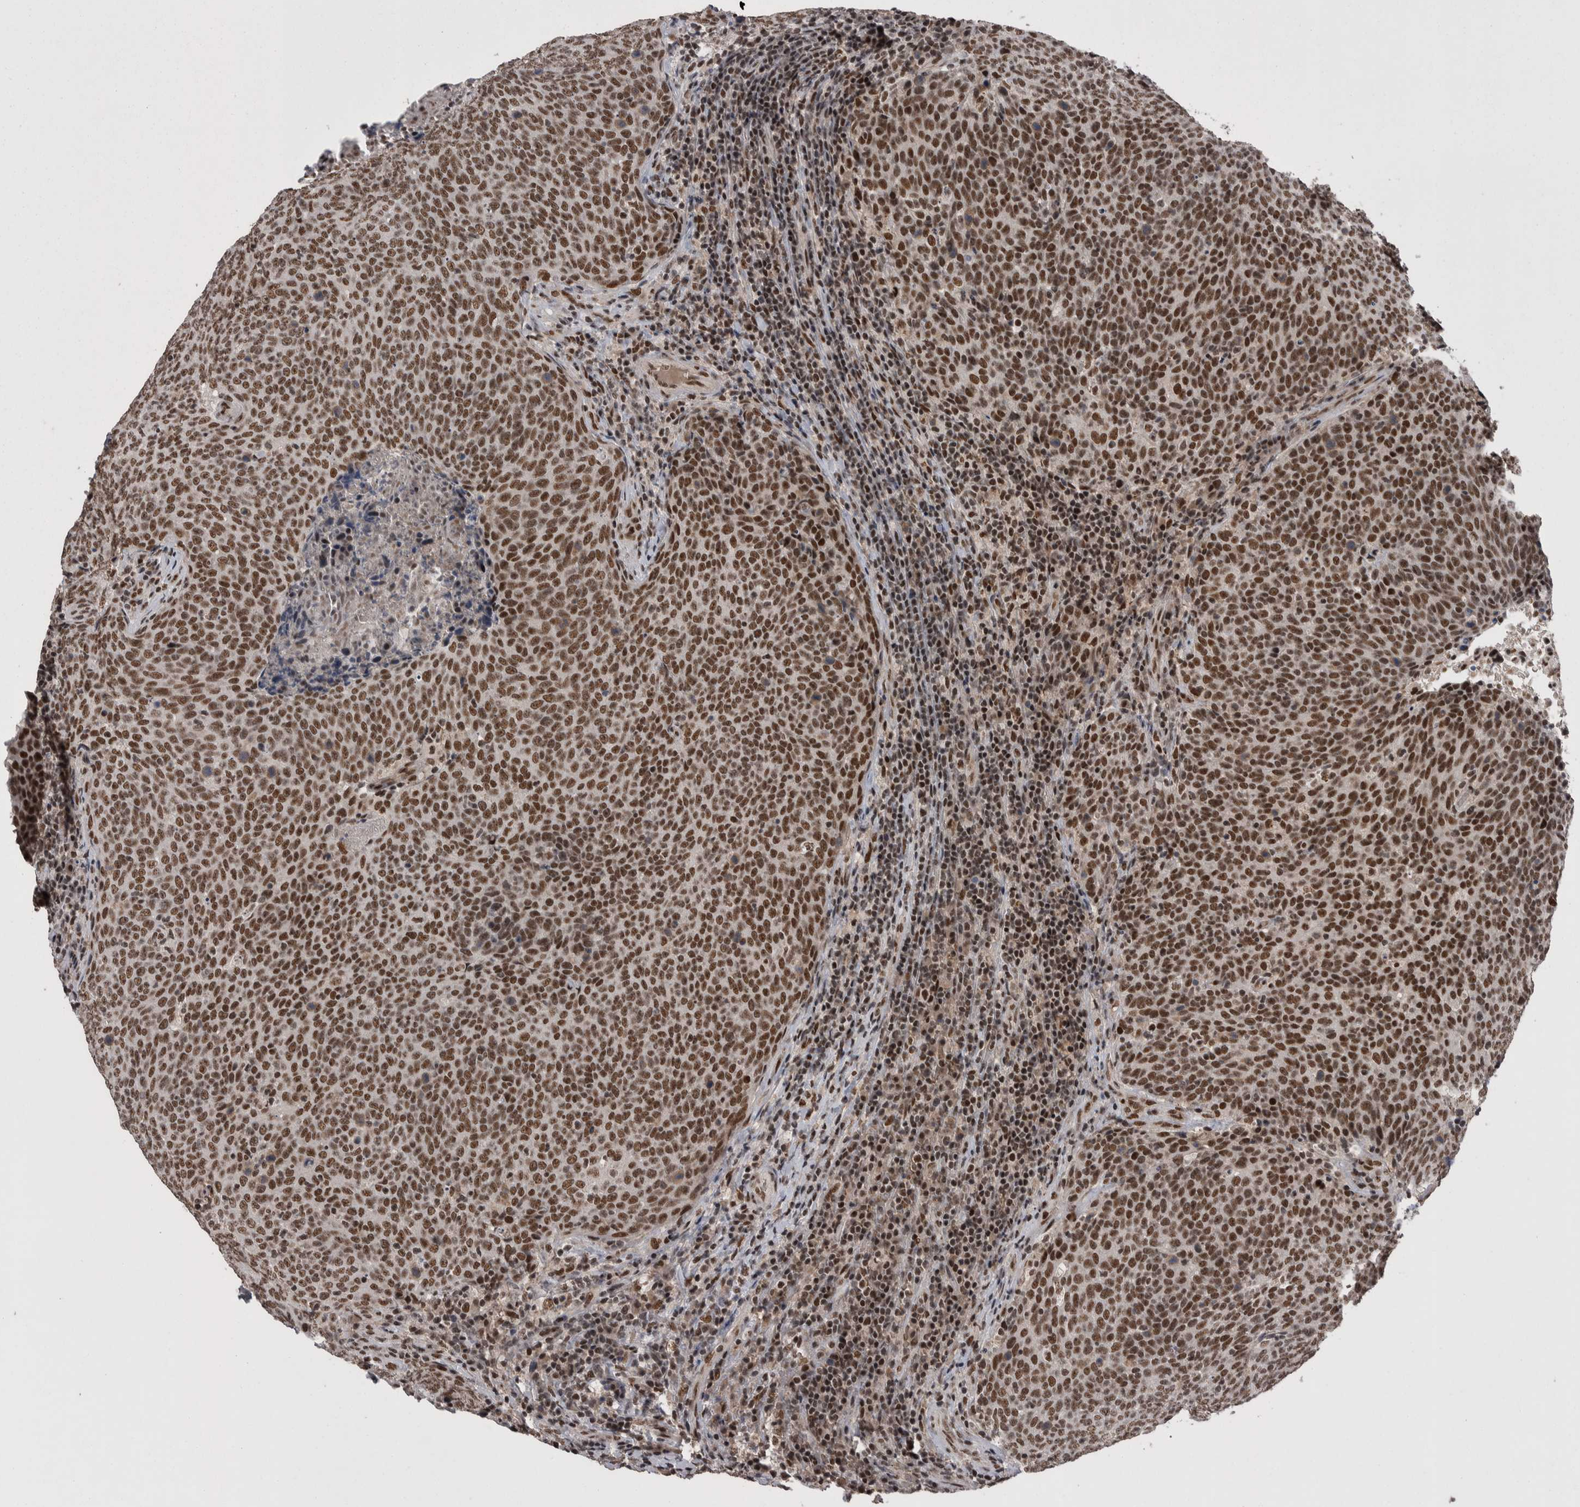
{"staining": {"intensity": "moderate", "quantity": ">75%", "location": "nuclear"}, "tissue": "head and neck cancer", "cell_type": "Tumor cells", "image_type": "cancer", "snomed": [{"axis": "morphology", "description": "Squamous cell carcinoma, NOS"}, {"axis": "morphology", "description": "Squamous cell carcinoma, metastatic, NOS"}, {"axis": "topography", "description": "Lymph node"}, {"axis": "topography", "description": "Head-Neck"}], "caption": "The image shows a brown stain indicating the presence of a protein in the nuclear of tumor cells in head and neck cancer.", "gene": "DMTF1", "patient": {"sex": "male", "age": 62}}